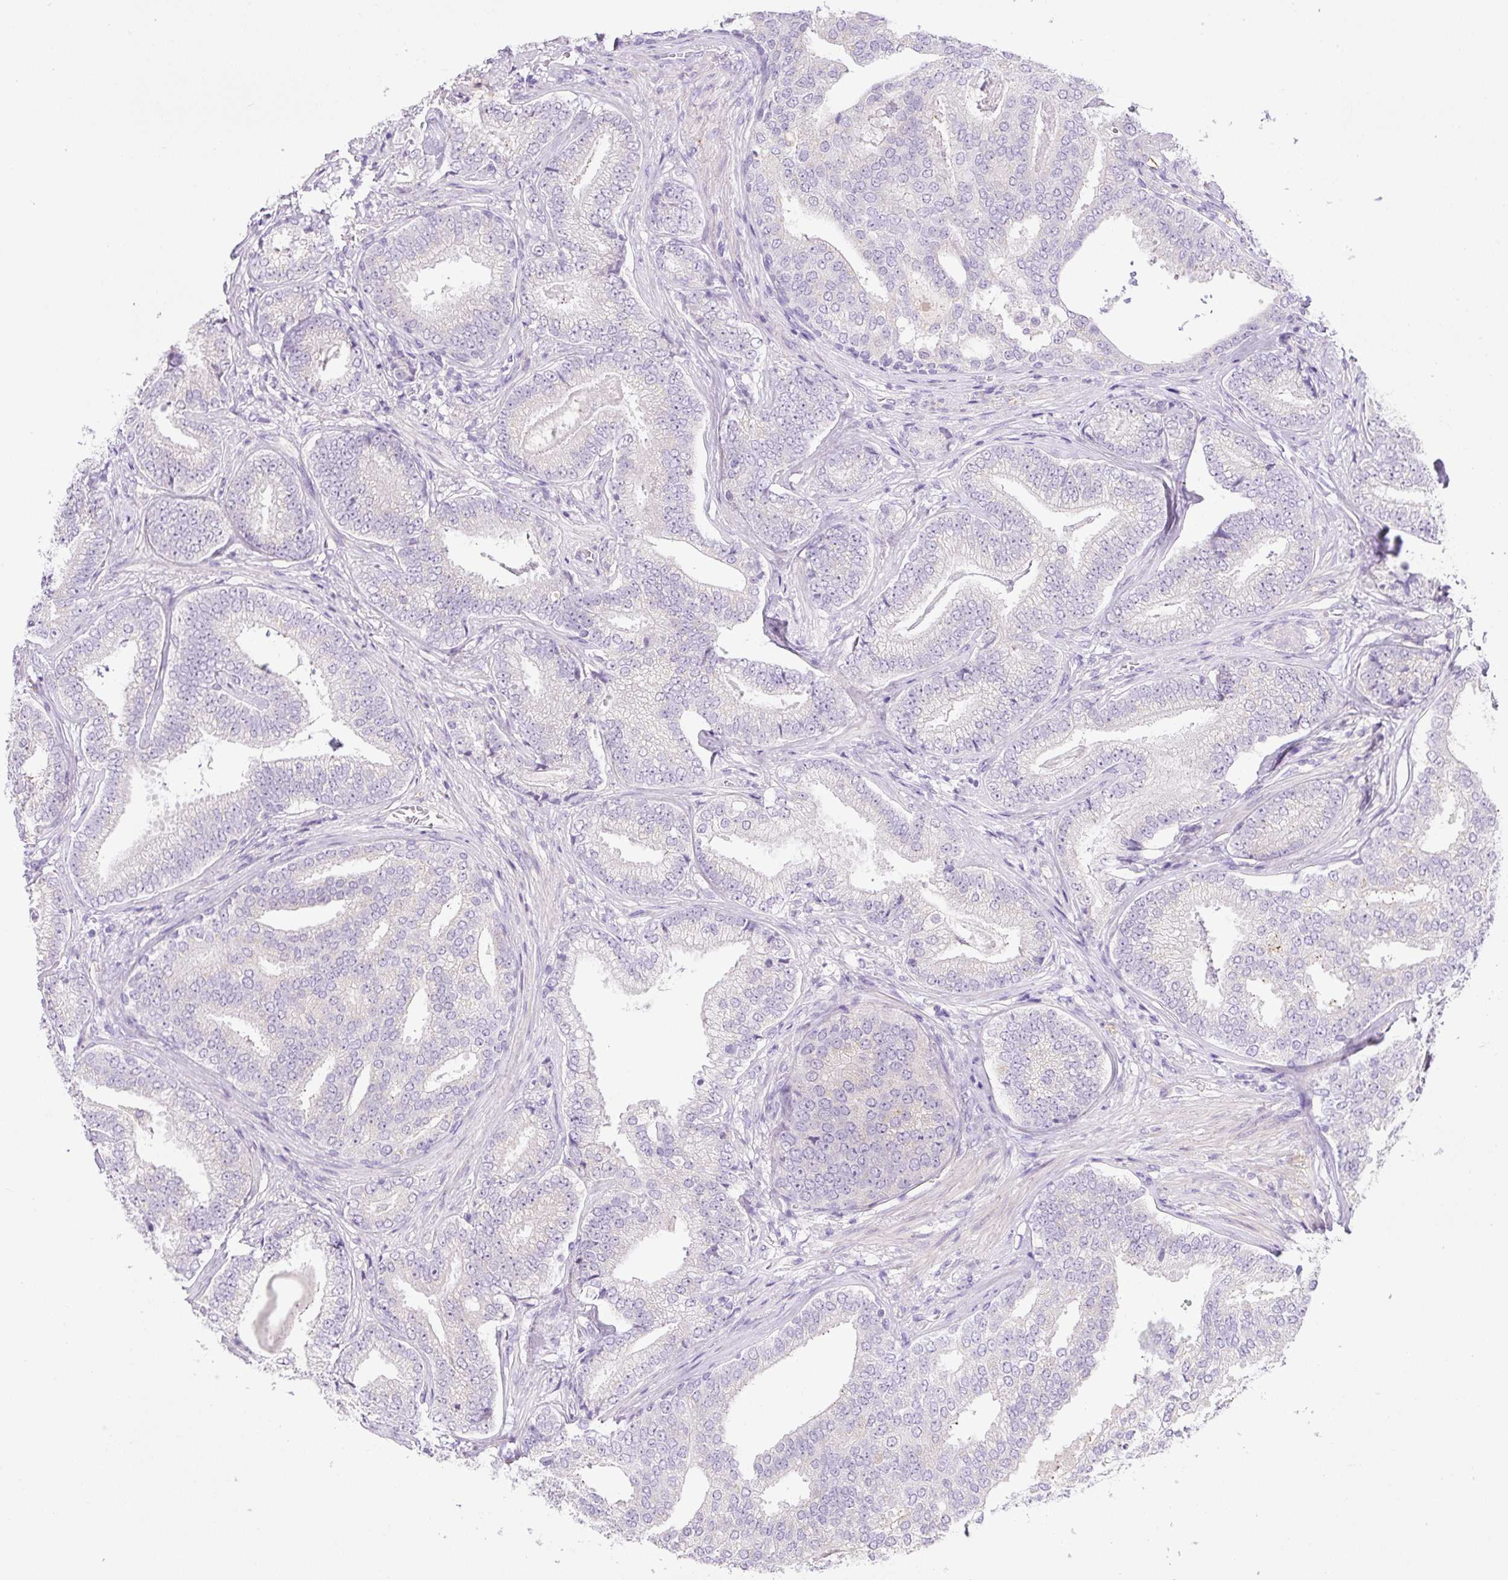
{"staining": {"intensity": "negative", "quantity": "none", "location": "none"}, "tissue": "prostate cancer", "cell_type": "Tumor cells", "image_type": "cancer", "snomed": [{"axis": "morphology", "description": "Adenocarcinoma, Low grade"}, {"axis": "topography", "description": "Prostate"}], "caption": "A histopathology image of human prostate cancer is negative for staining in tumor cells. (DAB immunohistochemistry visualized using brightfield microscopy, high magnification).", "gene": "NDST3", "patient": {"sex": "male", "age": 63}}